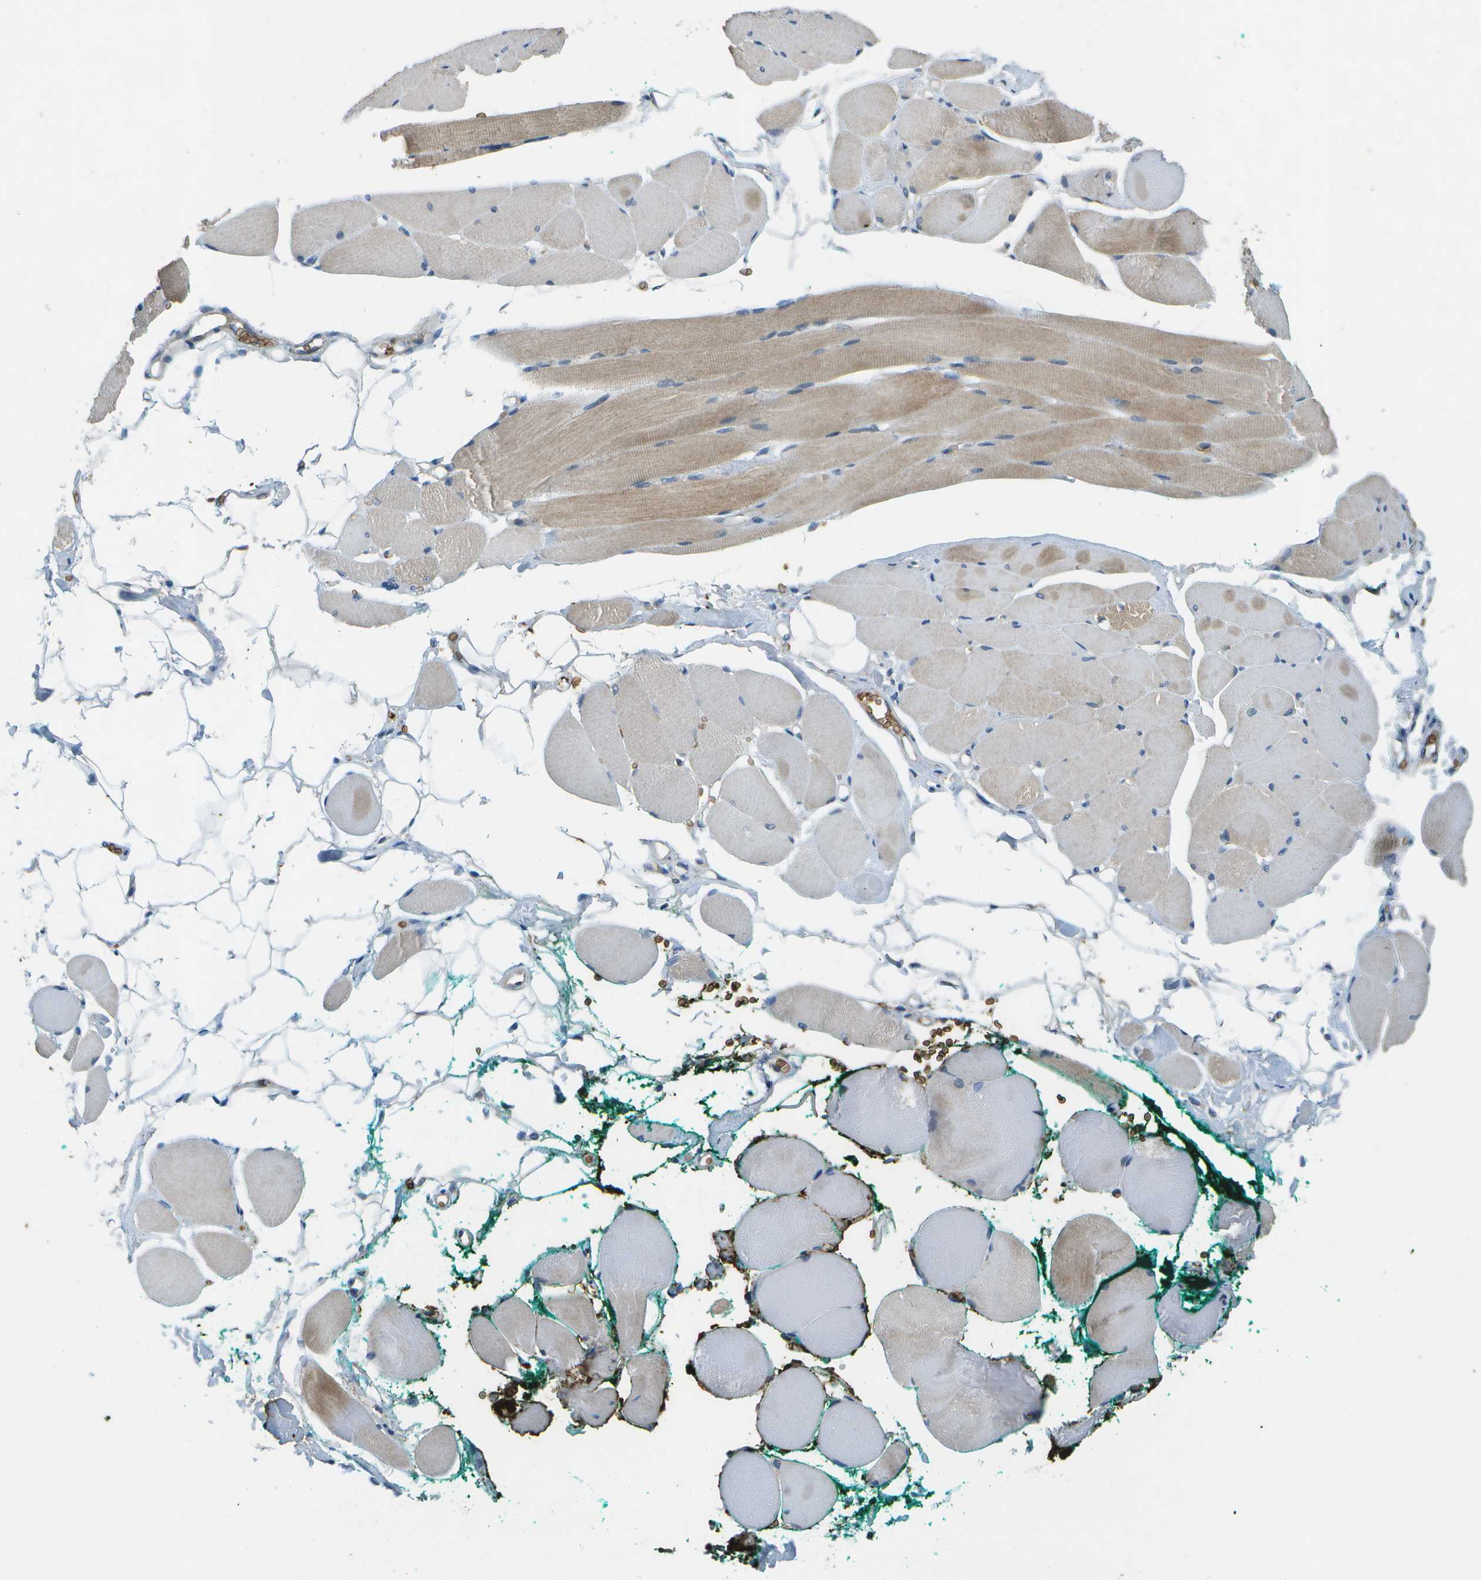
{"staining": {"intensity": "moderate", "quantity": "25%-75%", "location": "cytoplasmic/membranous"}, "tissue": "skeletal muscle", "cell_type": "Myocytes", "image_type": "normal", "snomed": [{"axis": "morphology", "description": "Normal tissue, NOS"}, {"axis": "topography", "description": "Skeletal muscle"}, {"axis": "topography", "description": "Peripheral nerve tissue"}], "caption": "High-magnification brightfield microscopy of benign skeletal muscle stained with DAB (3,3'-diaminobenzidine) (brown) and counterstained with hematoxylin (blue). myocytes exhibit moderate cytoplasmic/membranous staining is present in about25%-75% of cells. The protein of interest is shown in brown color, while the nuclei are stained blue.", "gene": "CTIF", "patient": {"sex": "female", "age": 84}}